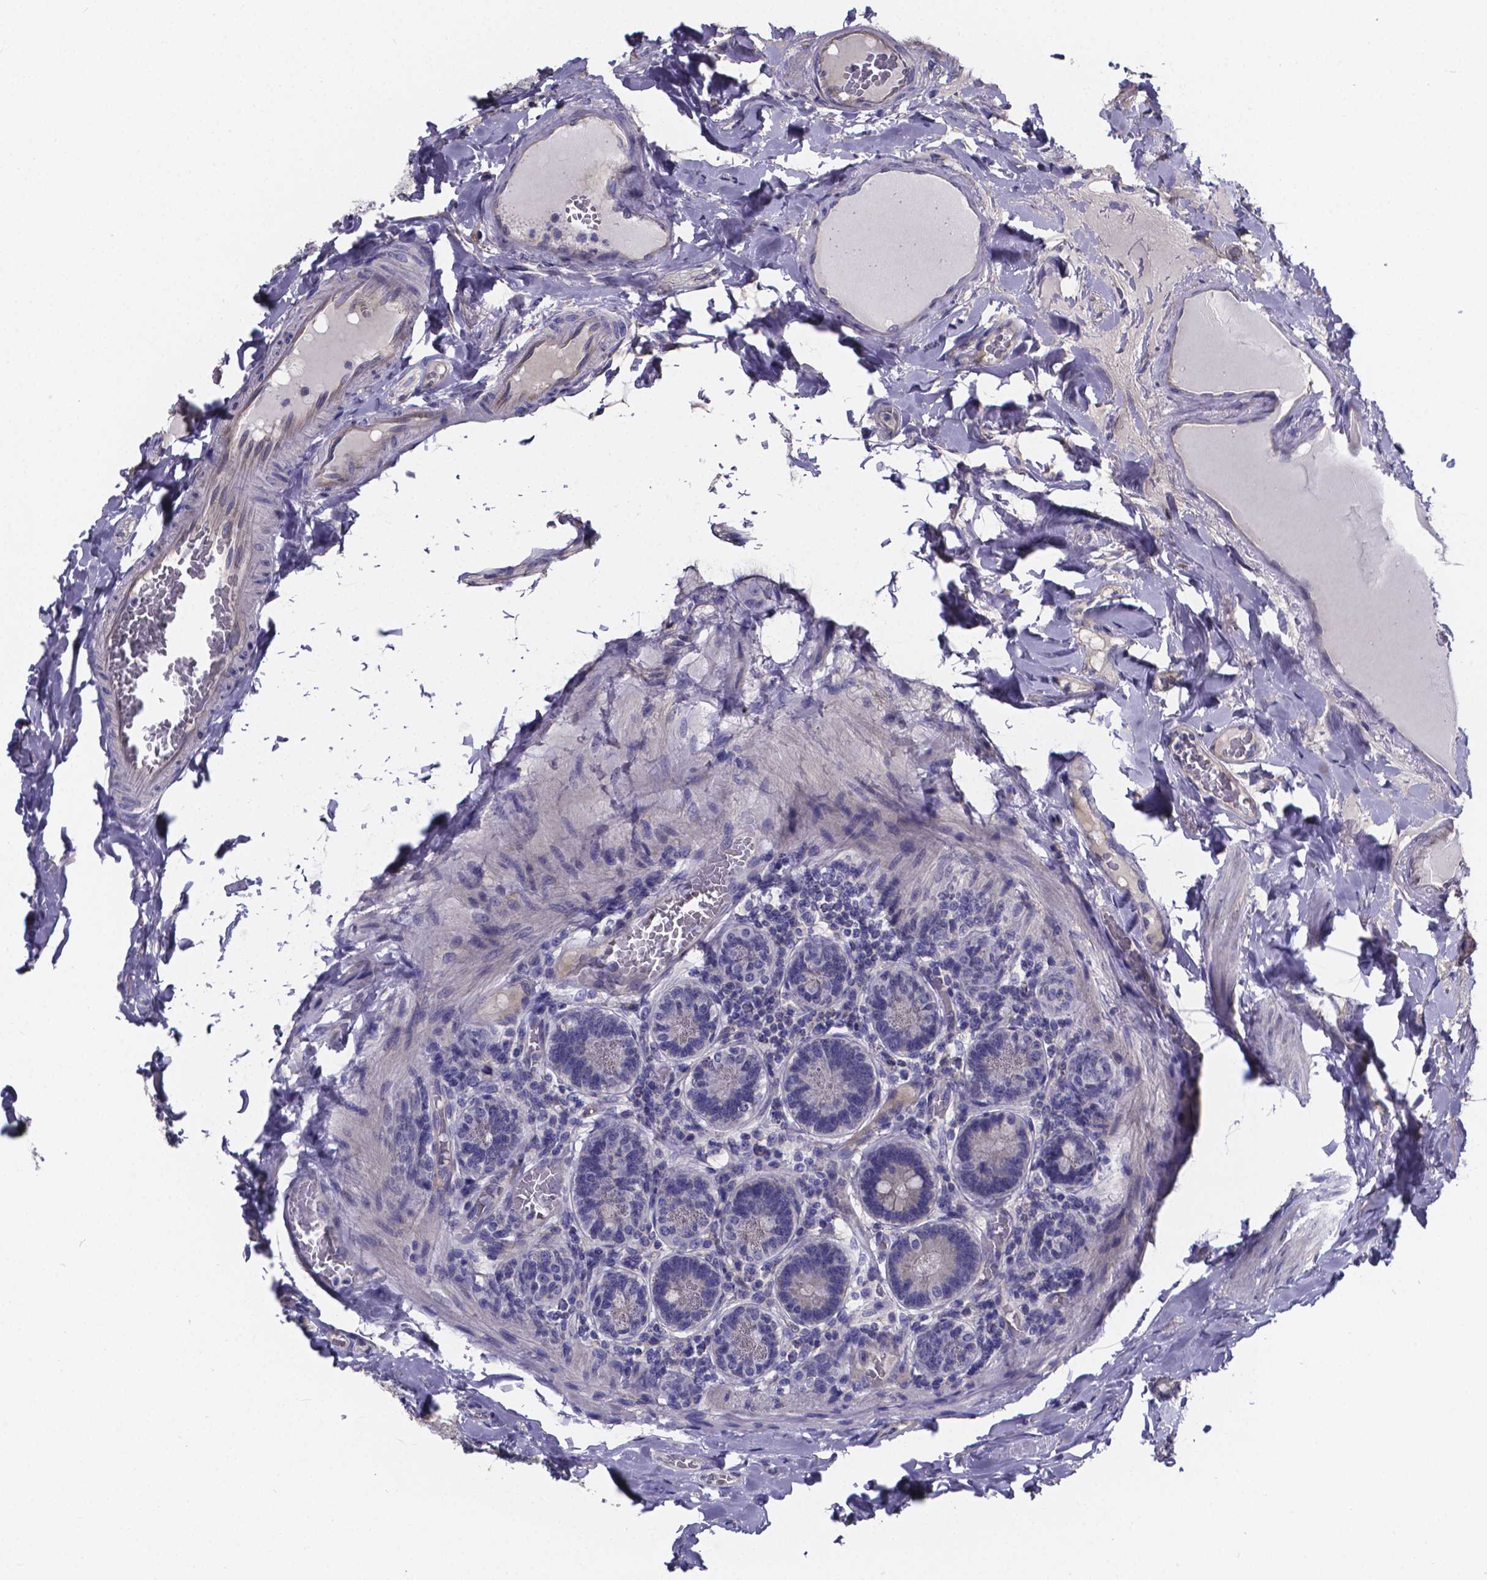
{"staining": {"intensity": "negative", "quantity": "none", "location": "none"}, "tissue": "duodenum", "cell_type": "Glandular cells", "image_type": "normal", "snomed": [{"axis": "morphology", "description": "Normal tissue, NOS"}, {"axis": "topography", "description": "Duodenum"}], "caption": "Immunohistochemistry (IHC) photomicrograph of unremarkable duodenum: duodenum stained with DAB (3,3'-diaminobenzidine) exhibits no significant protein positivity in glandular cells. (Stains: DAB IHC with hematoxylin counter stain, Microscopy: brightfield microscopy at high magnification).", "gene": "SFRP4", "patient": {"sex": "female", "age": 62}}